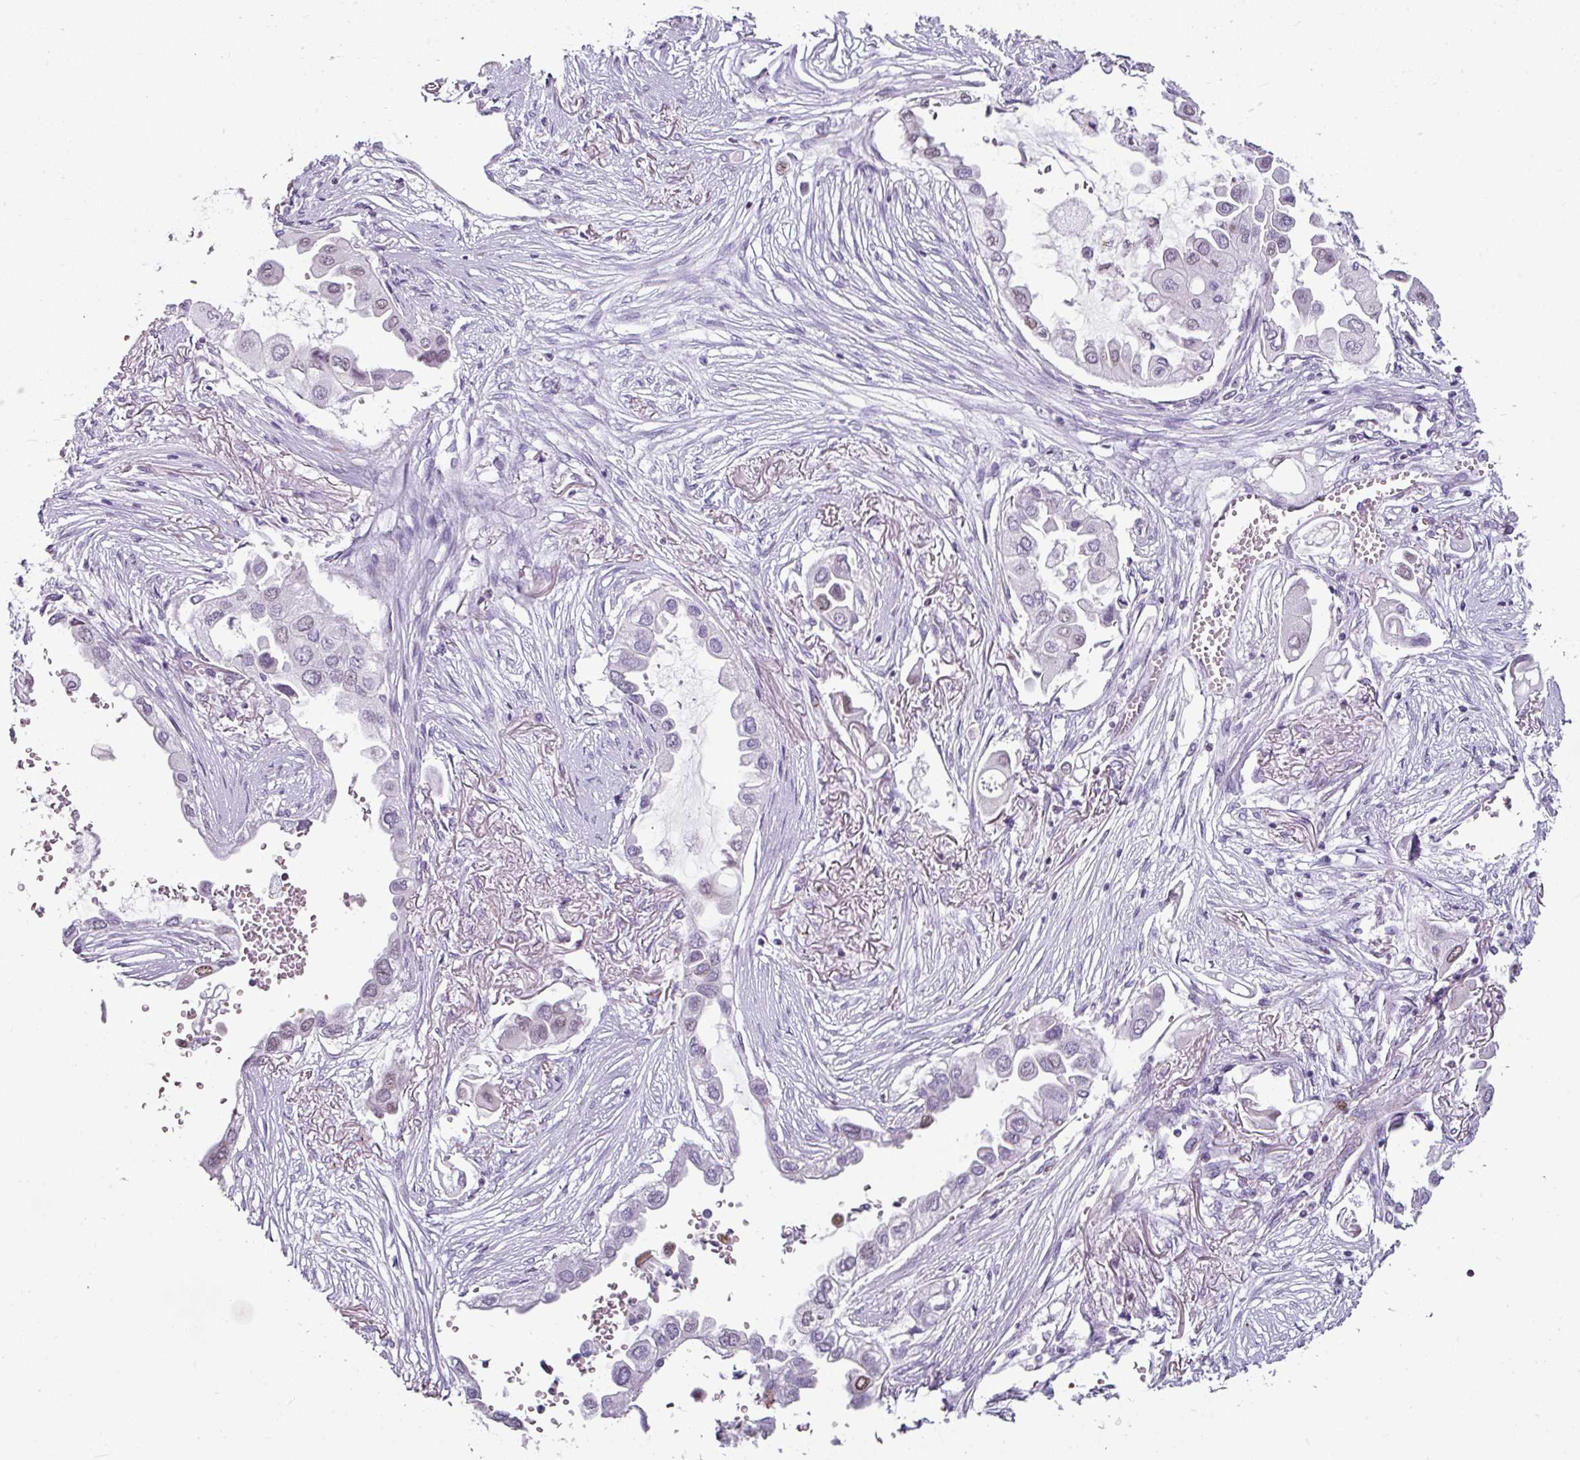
{"staining": {"intensity": "moderate", "quantity": "<25%", "location": "nuclear"}, "tissue": "lung cancer", "cell_type": "Tumor cells", "image_type": "cancer", "snomed": [{"axis": "morphology", "description": "Adenocarcinoma, NOS"}, {"axis": "topography", "description": "Lung"}], "caption": "Lung cancer stained for a protein reveals moderate nuclear positivity in tumor cells.", "gene": "SYT8", "patient": {"sex": "female", "age": 76}}